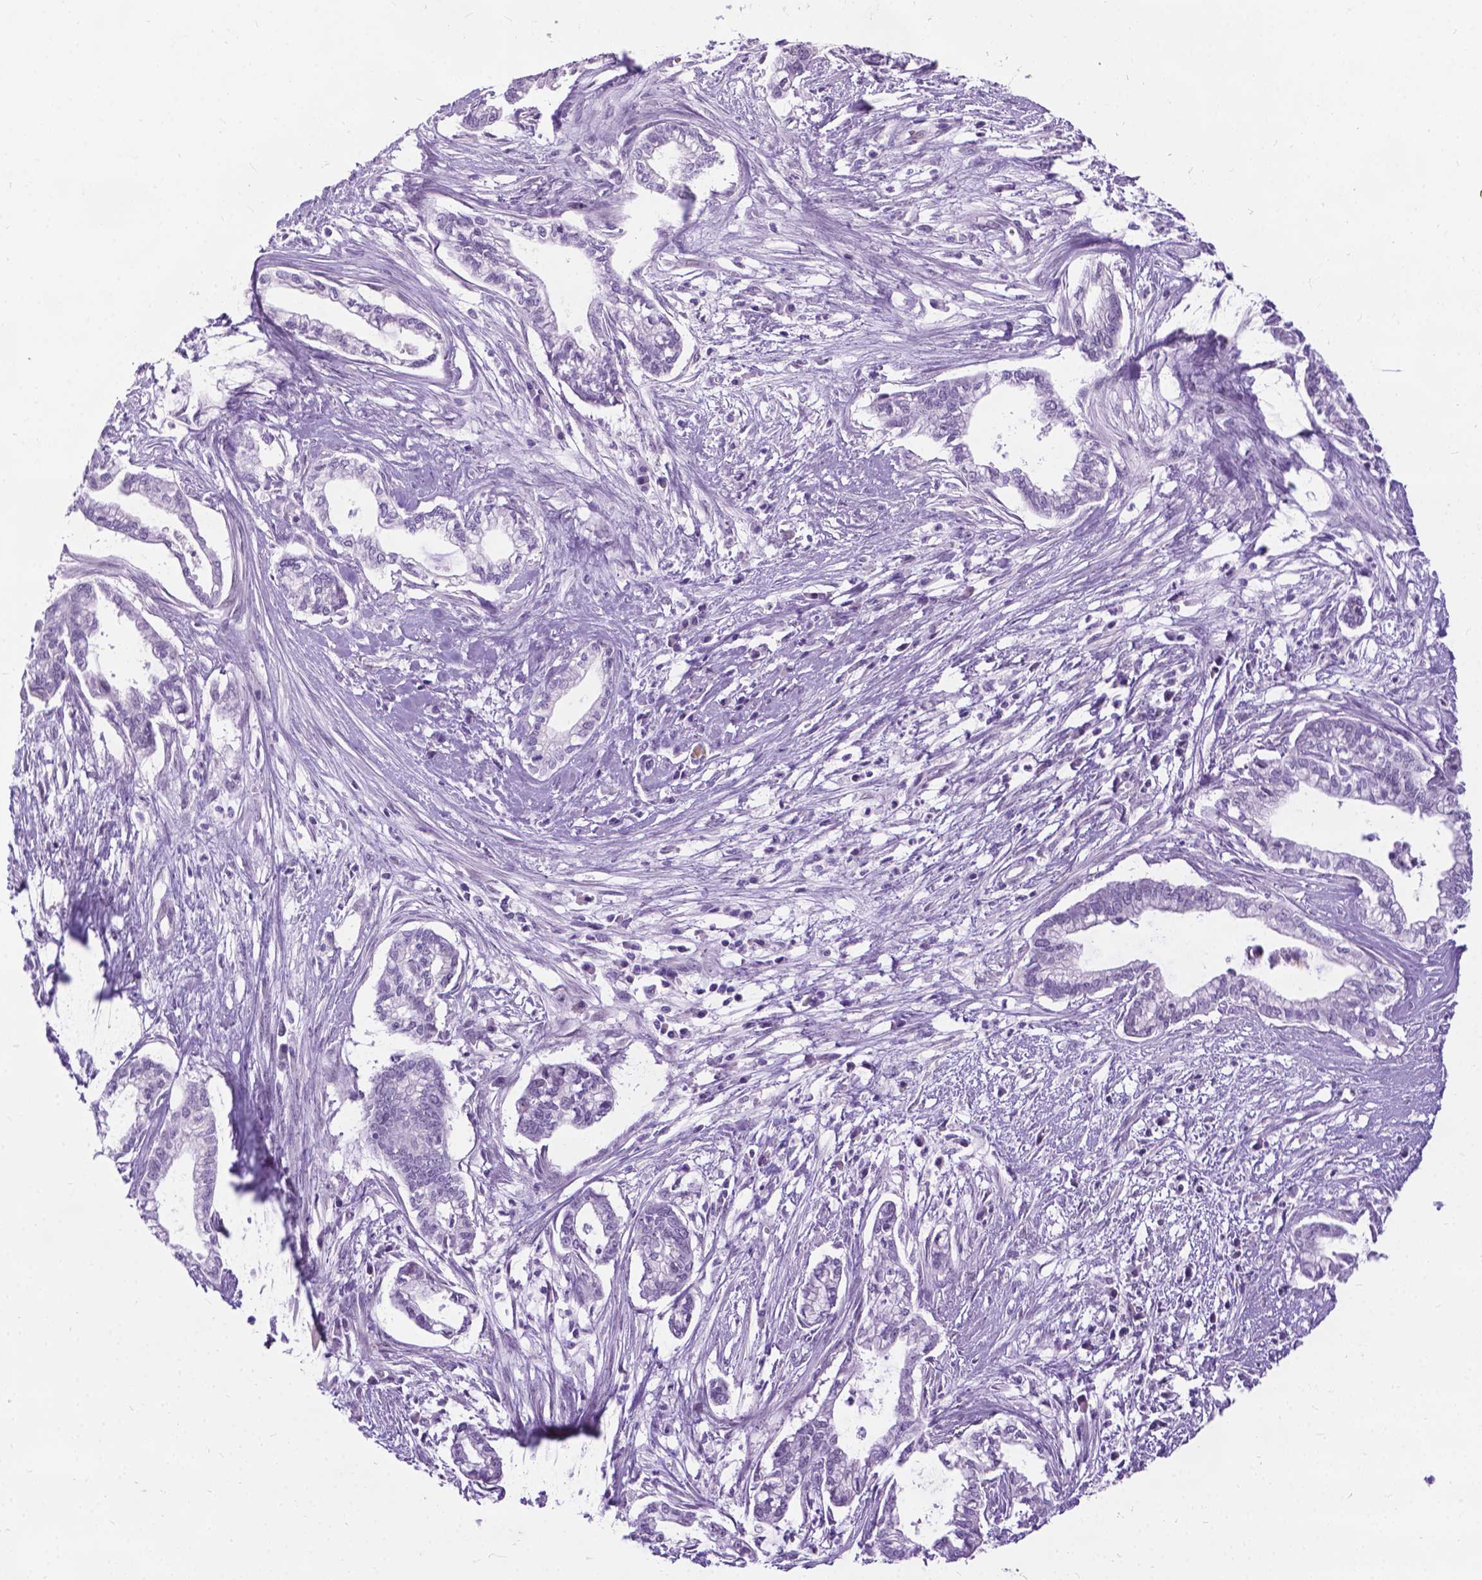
{"staining": {"intensity": "negative", "quantity": "none", "location": "none"}, "tissue": "cervical cancer", "cell_type": "Tumor cells", "image_type": "cancer", "snomed": [{"axis": "morphology", "description": "Adenocarcinoma, NOS"}, {"axis": "topography", "description": "Cervix"}], "caption": "Immunohistochemical staining of human cervical adenocarcinoma exhibits no significant positivity in tumor cells. (IHC, brightfield microscopy, high magnification).", "gene": "PROB1", "patient": {"sex": "female", "age": 62}}